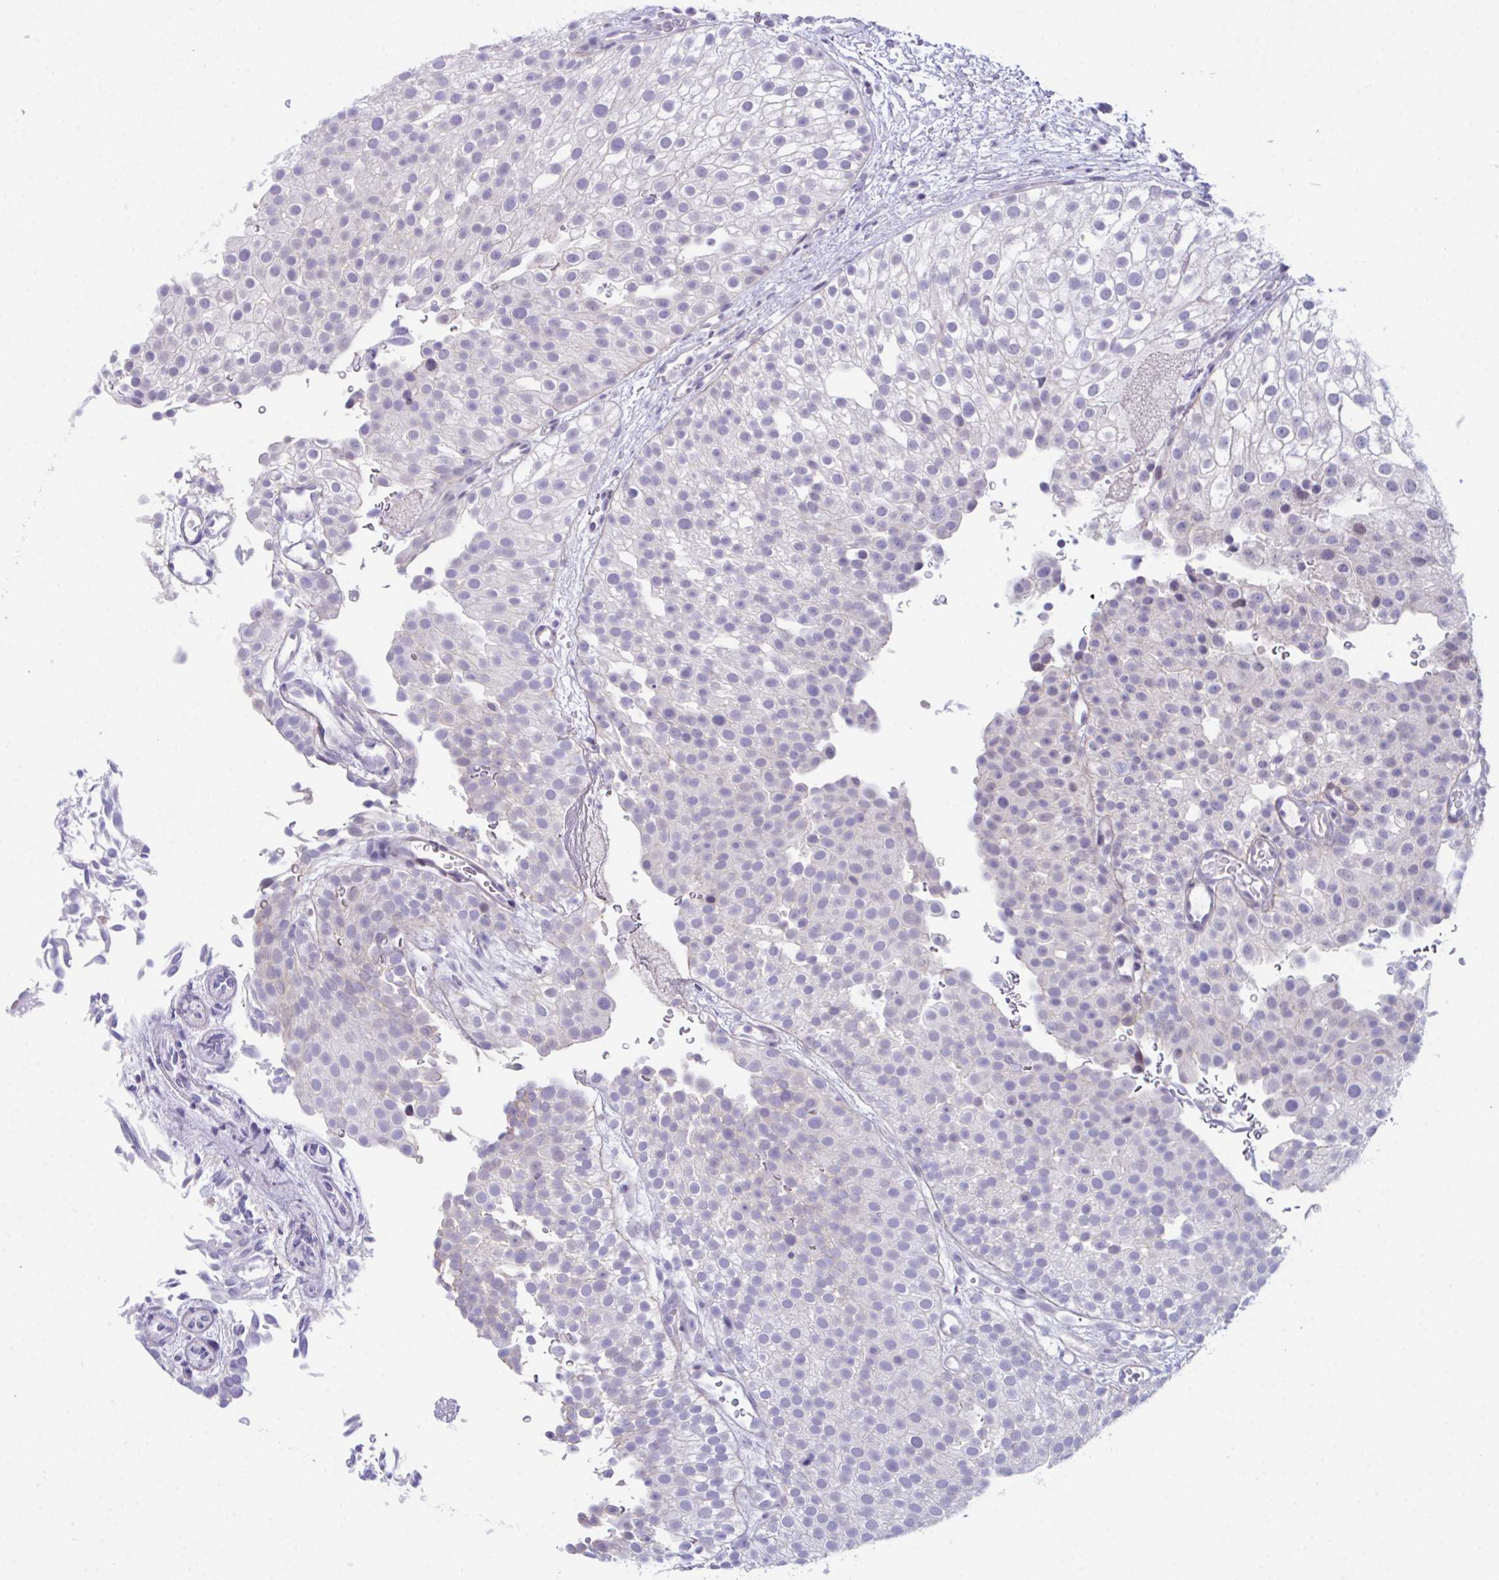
{"staining": {"intensity": "negative", "quantity": "none", "location": "none"}, "tissue": "urothelial cancer", "cell_type": "Tumor cells", "image_type": "cancer", "snomed": [{"axis": "morphology", "description": "Urothelial carcinoma, Low grade"}, {"axis": "topography", "description": "Urinary bladder"}], "caption": "The micrograph shows no staining of tumor cells in urothelial cancer. Nuclei are stained in blue.", "gene": "ATP6V0D2", "patient": {"sex": "male", "age": 78}}